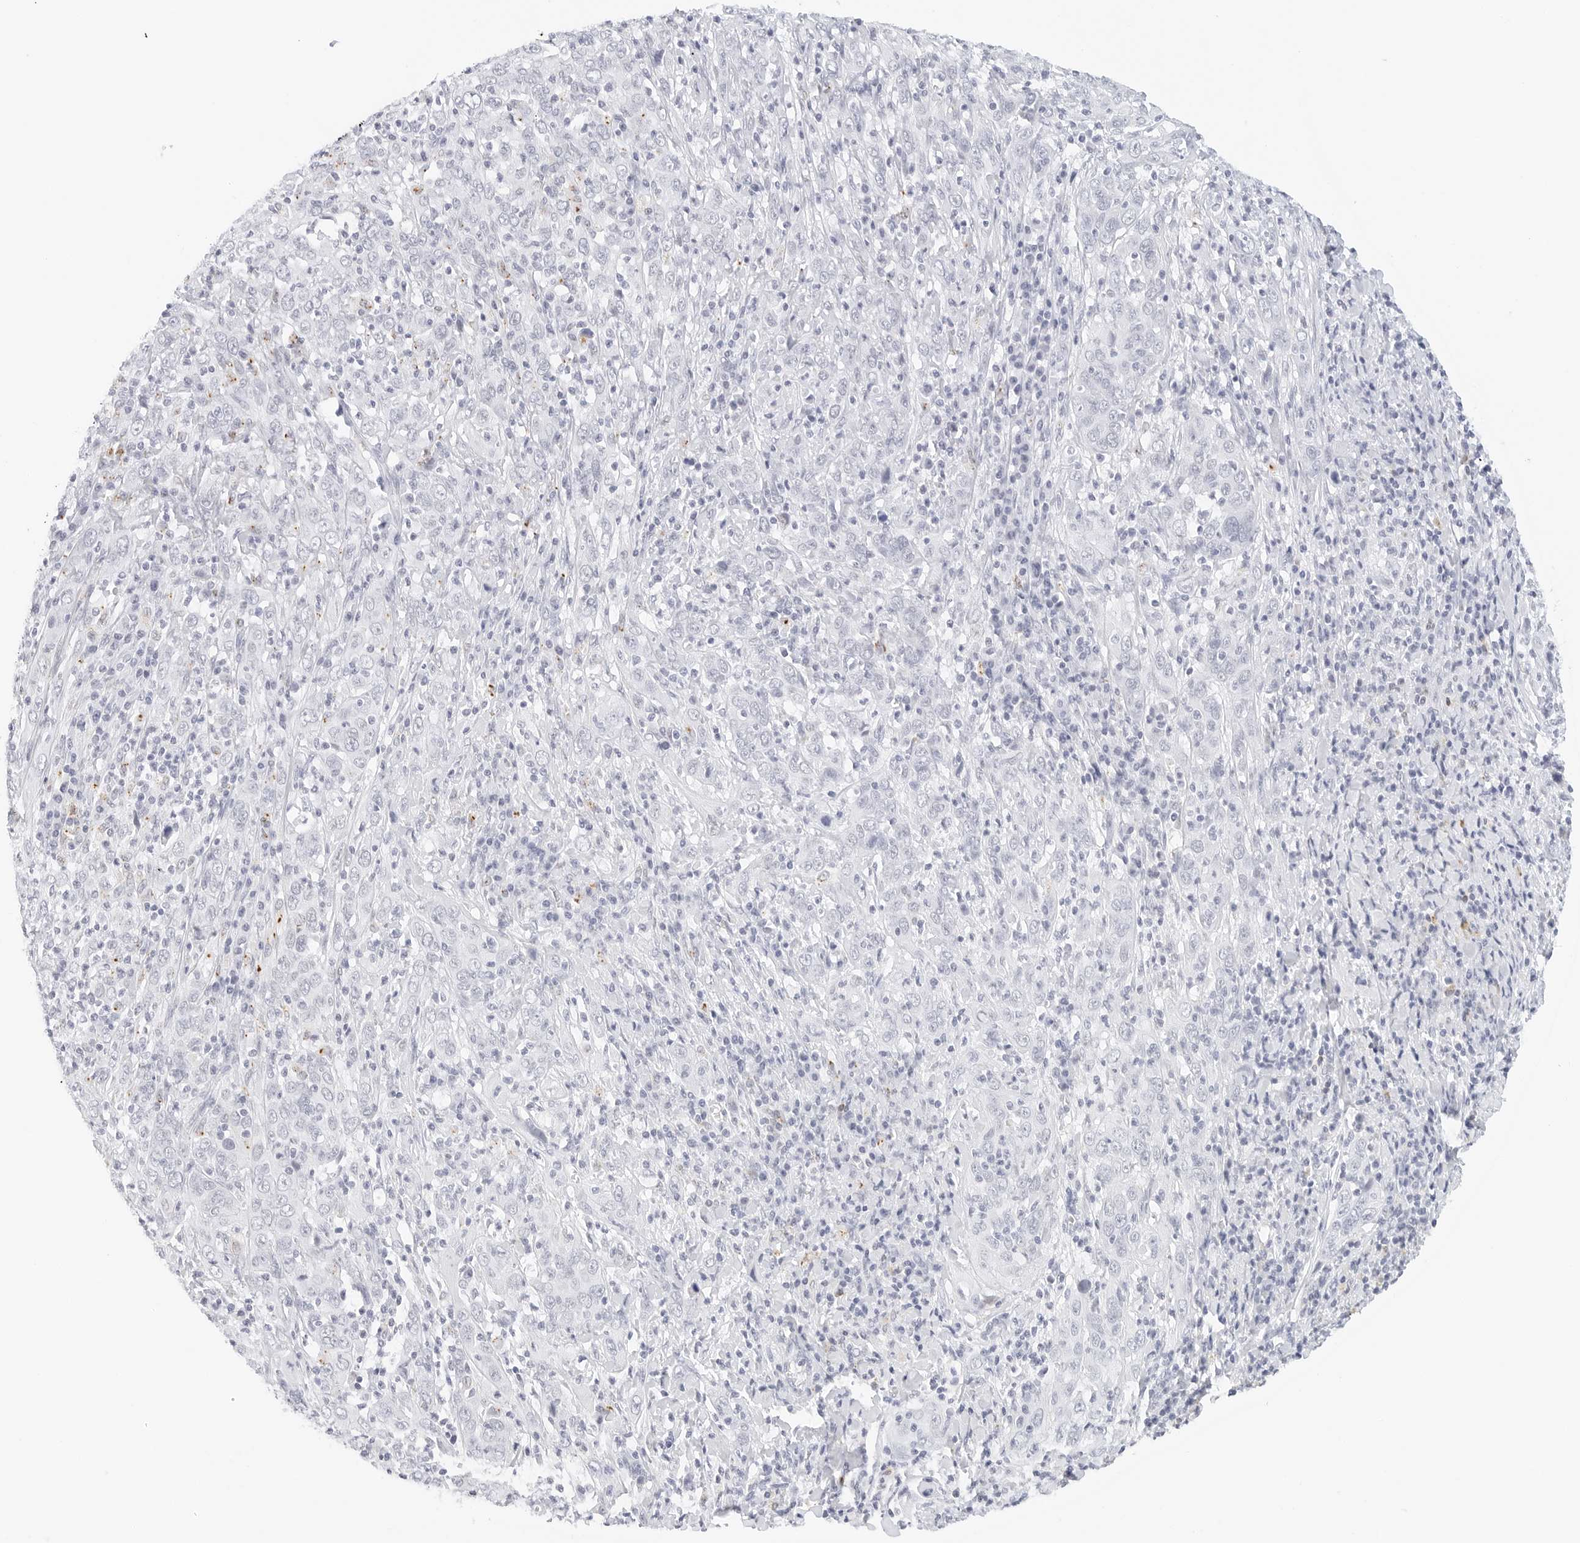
{"staining": {"intensity": "negative", "quantity": "none", "location": "none"}, "tissue": "cervical cancer", "cell_type": "Tumor cells", "image_type": "cancer", "snomed": [{"axis": "morphology", "description": "Squamous cell carcinoma, NOS"}, {"axis": "topography", "description": "Cervix"}], "caption": "This is a histopathology image of IHC staining of cervical cancer (squamous cell carcinoma), which shows no expression in tumor cells. (DAB (3,3'-diaminobenzidine) IHC with hematoxylin counter stain).", "gene": "CD22", "patient": {"sex": "female", "age": 46}}